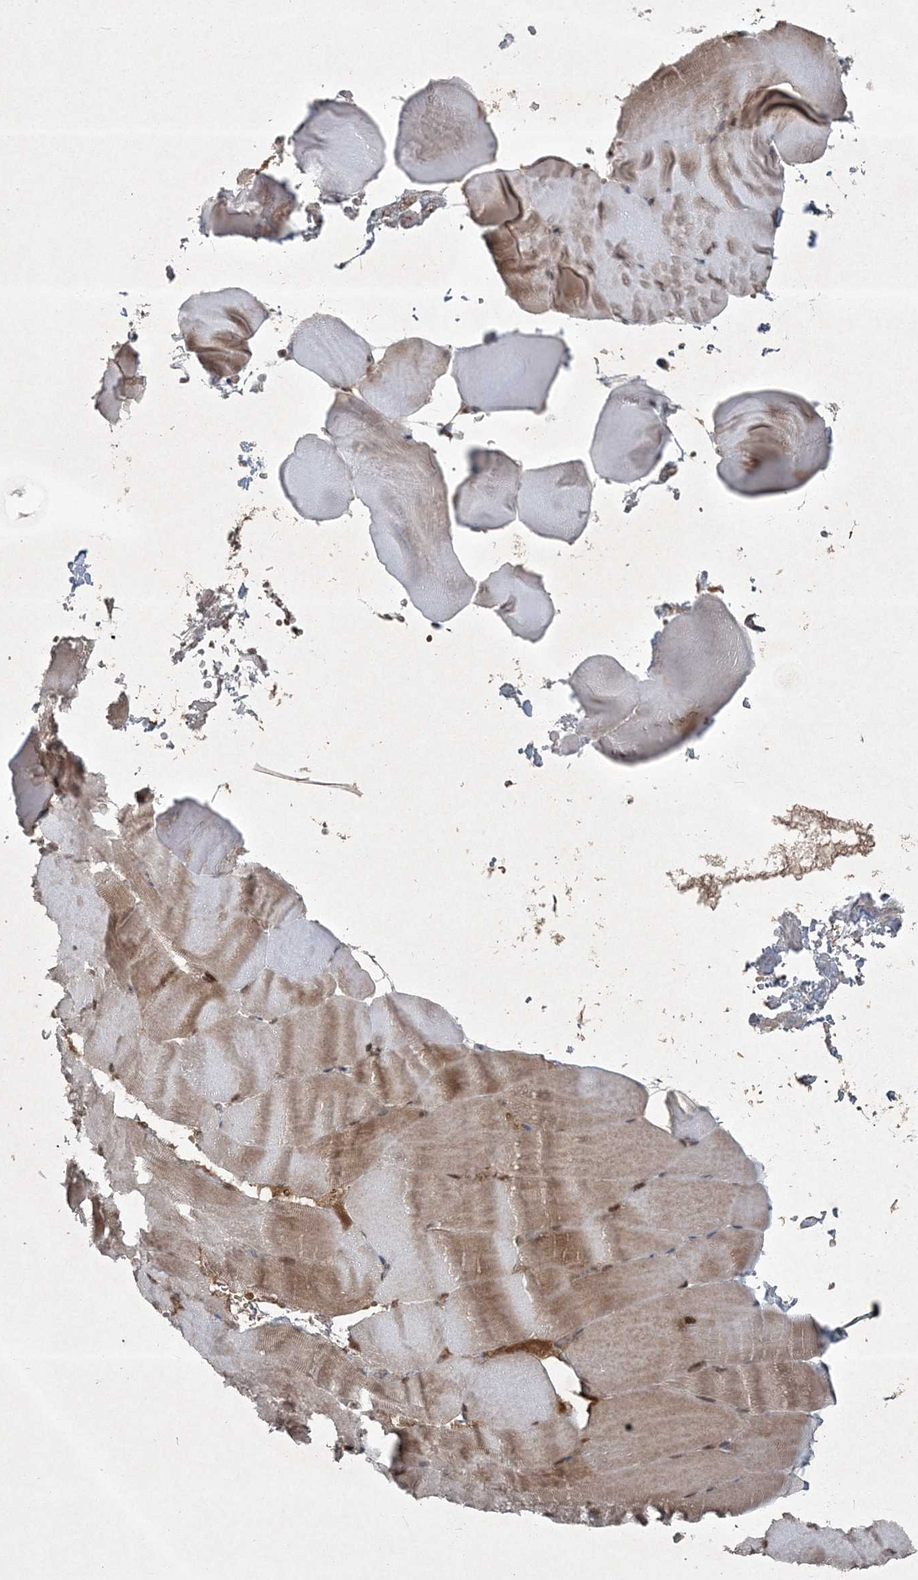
{"staining": {"intensity": "moderate", "quantity": ">75%", "location": "cytoplasmic/membranous,nuclear"}, "tissue": "skeletal muscle", "cell_type": "Myocytes", "image_type": "normal", "snomed": [{"axis": "morphology", "description": "Normal tissue, NOS"}, {"axis": "topography", "description": "Skeletal muscle"}, {"axis": "topography", "description": "Parathyroid gland"}], "caption": "The micrograph reveals immunohistochemical staining of benign skeletal muscle. There is moderate cytoplasmic/membranous,nuclear staining is present in approximately >75% of myocytes. The protein of interest is shown in brown color, while the nuclei are stained blue.", "gene": "FBXL17", "patient": {"sex": "female", "age": 37}}